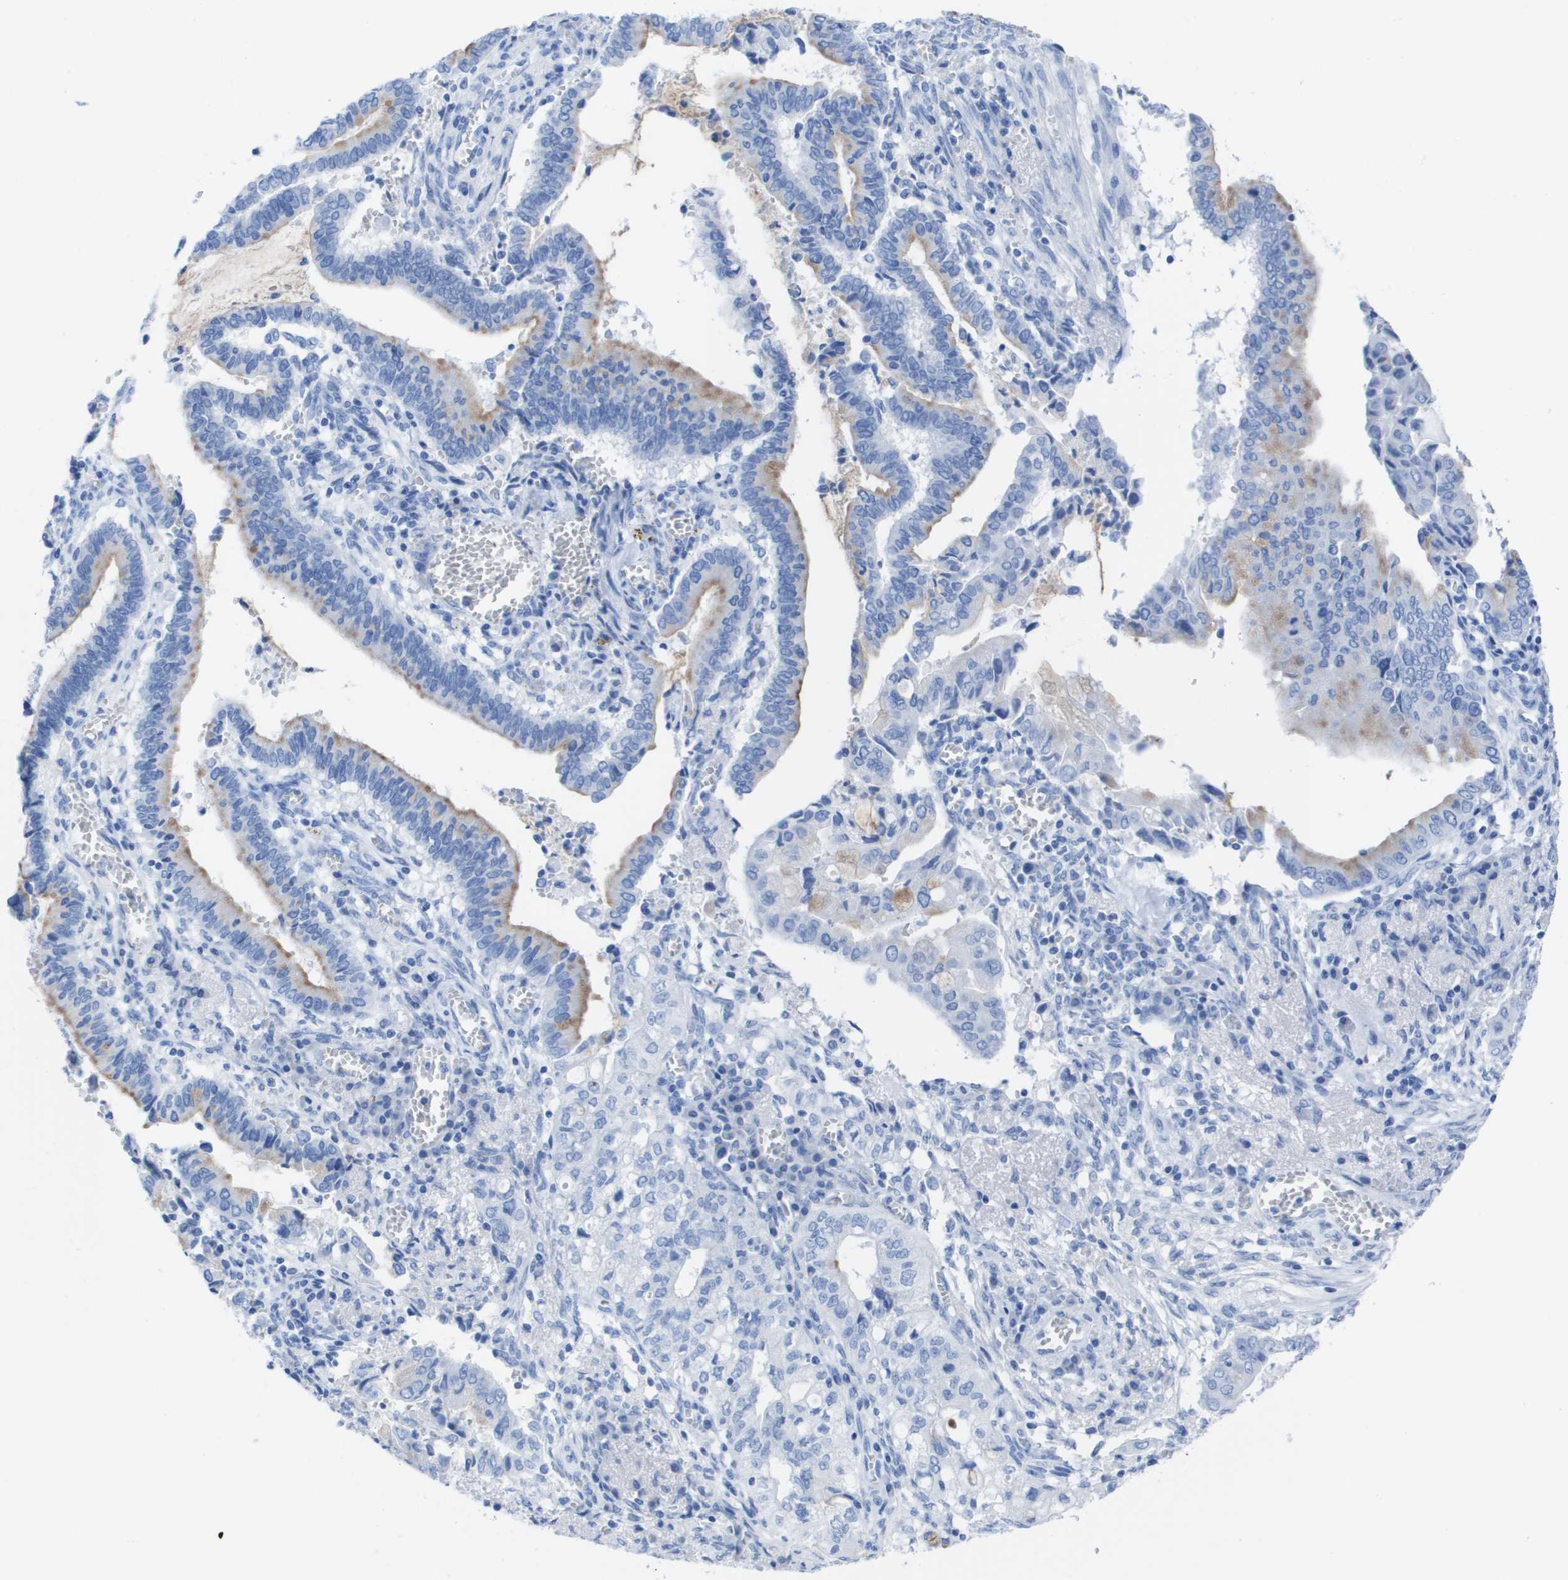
{"staining": {"intensity": "weak", "quantity": "<25%", "location": "cytoplasmic/membranous"}, "tissue": "cervical cancer", "cell_type": "Tumor cells", "image_type": "cancer", "snomed": [{"axis": "morphology", "description": "Adenocarcinoma, NOS"}, {"axis": "topography", "description": "Cervix"}], "caption": "IHC histopathology image of cervical cancer (adenocarcinoma) stained for a protein (brown), which reveals no positivity in tumor cells.", "gene": "KCNA3", "patient": {"sex": "female", "age": 44}}